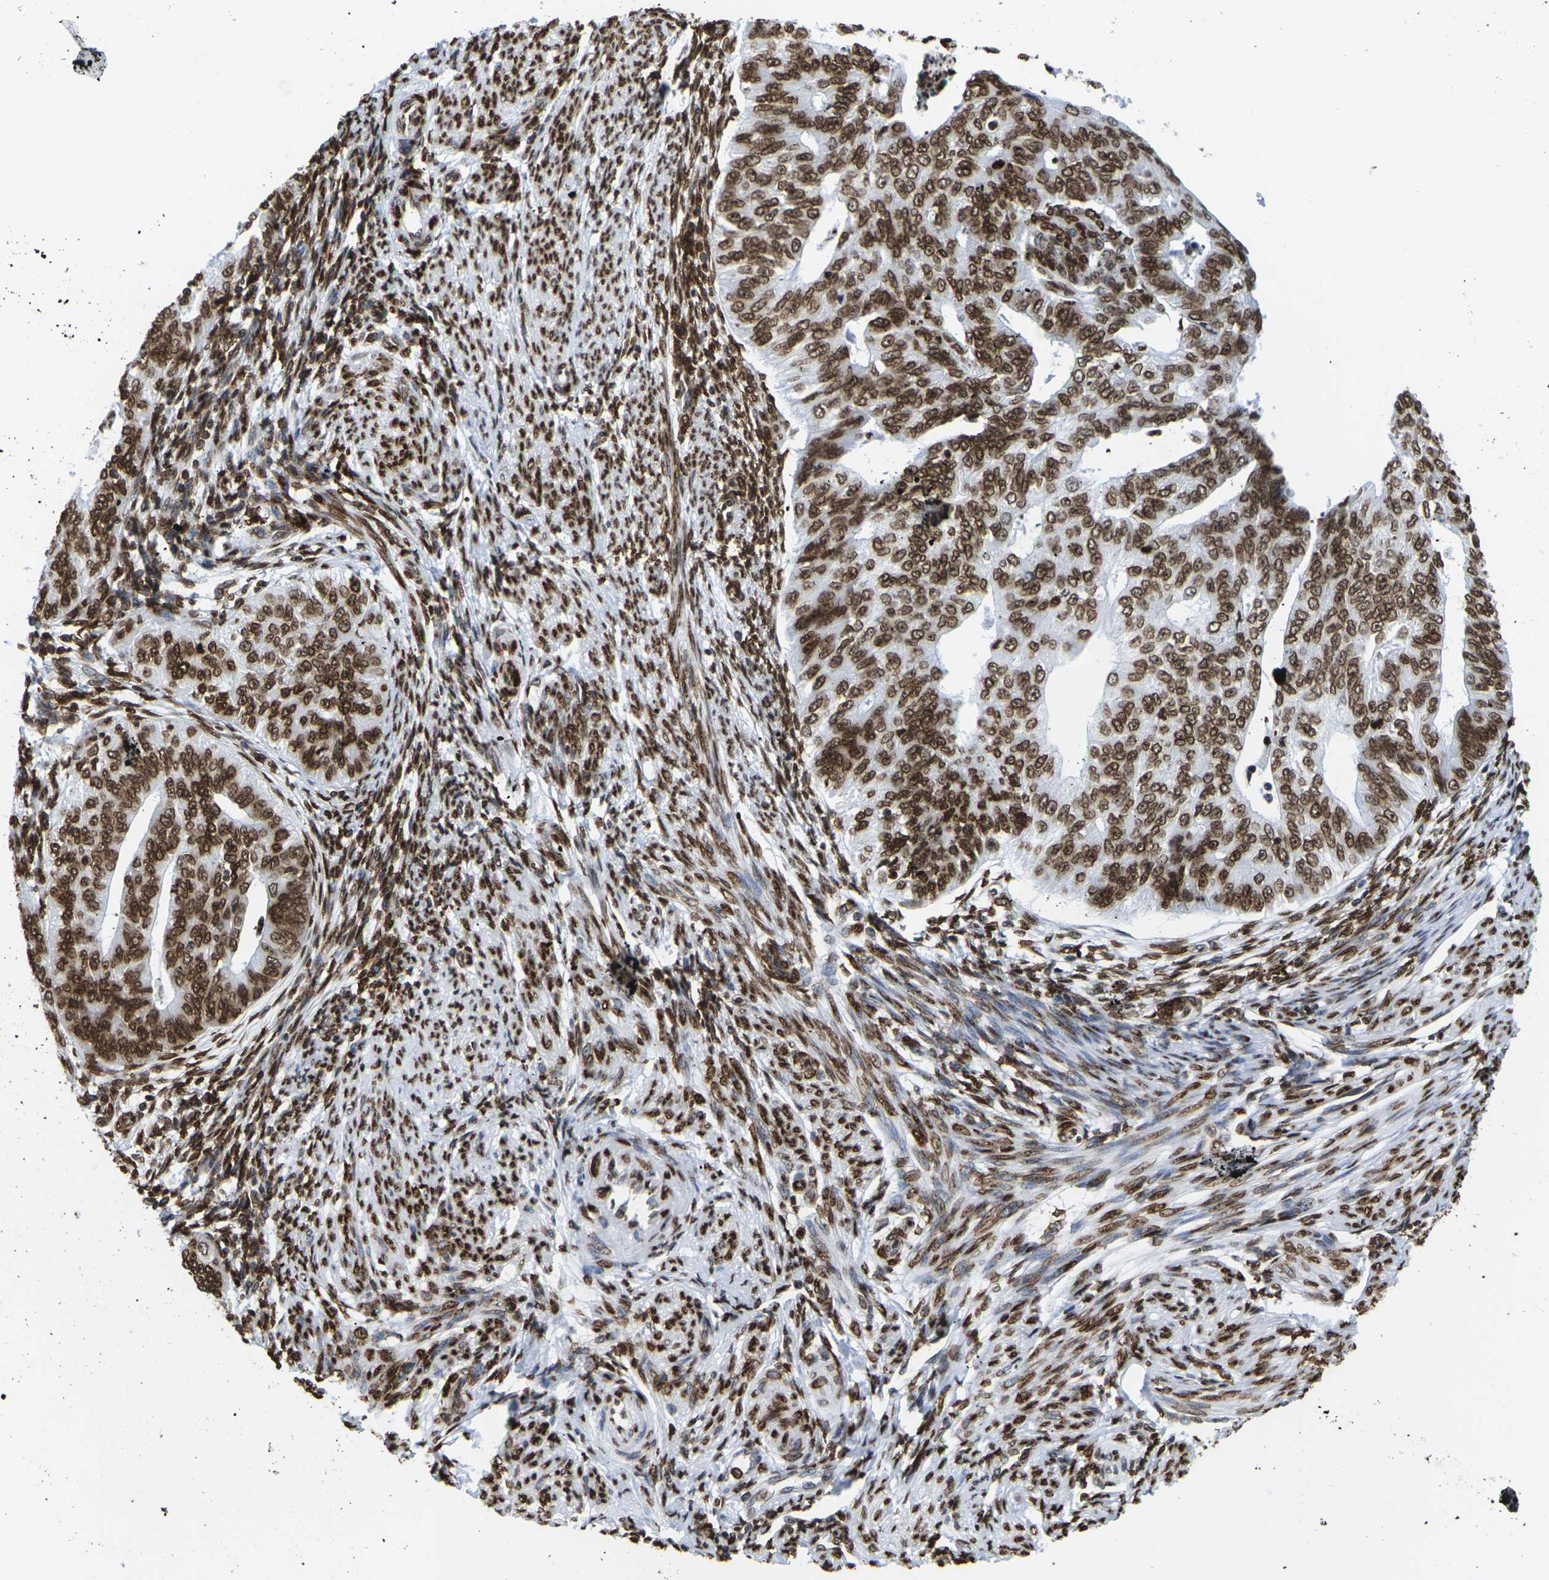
{"staining": {"intensity": "strong", "quantity": ">75%", "location": "cytoplasmic/membranous,nuclear"}, "tissue": "endometrial cancer", "cell_type": "Tumor cells", "image_type": "cancer", "snomed": [{"axis": "morphology", "description": "Adenocarcinoma, NOS"}, {"axis": "topography", "description": "Endometrium"}], "caption": "Protein analysis of endometrial cancer tissue reveals strong cytoplasmic/membranous and nuclear staining in approximately >75% of tumor cells.", "gene": "H2AC21", "patient": {"sex": "female", "age": 32}}